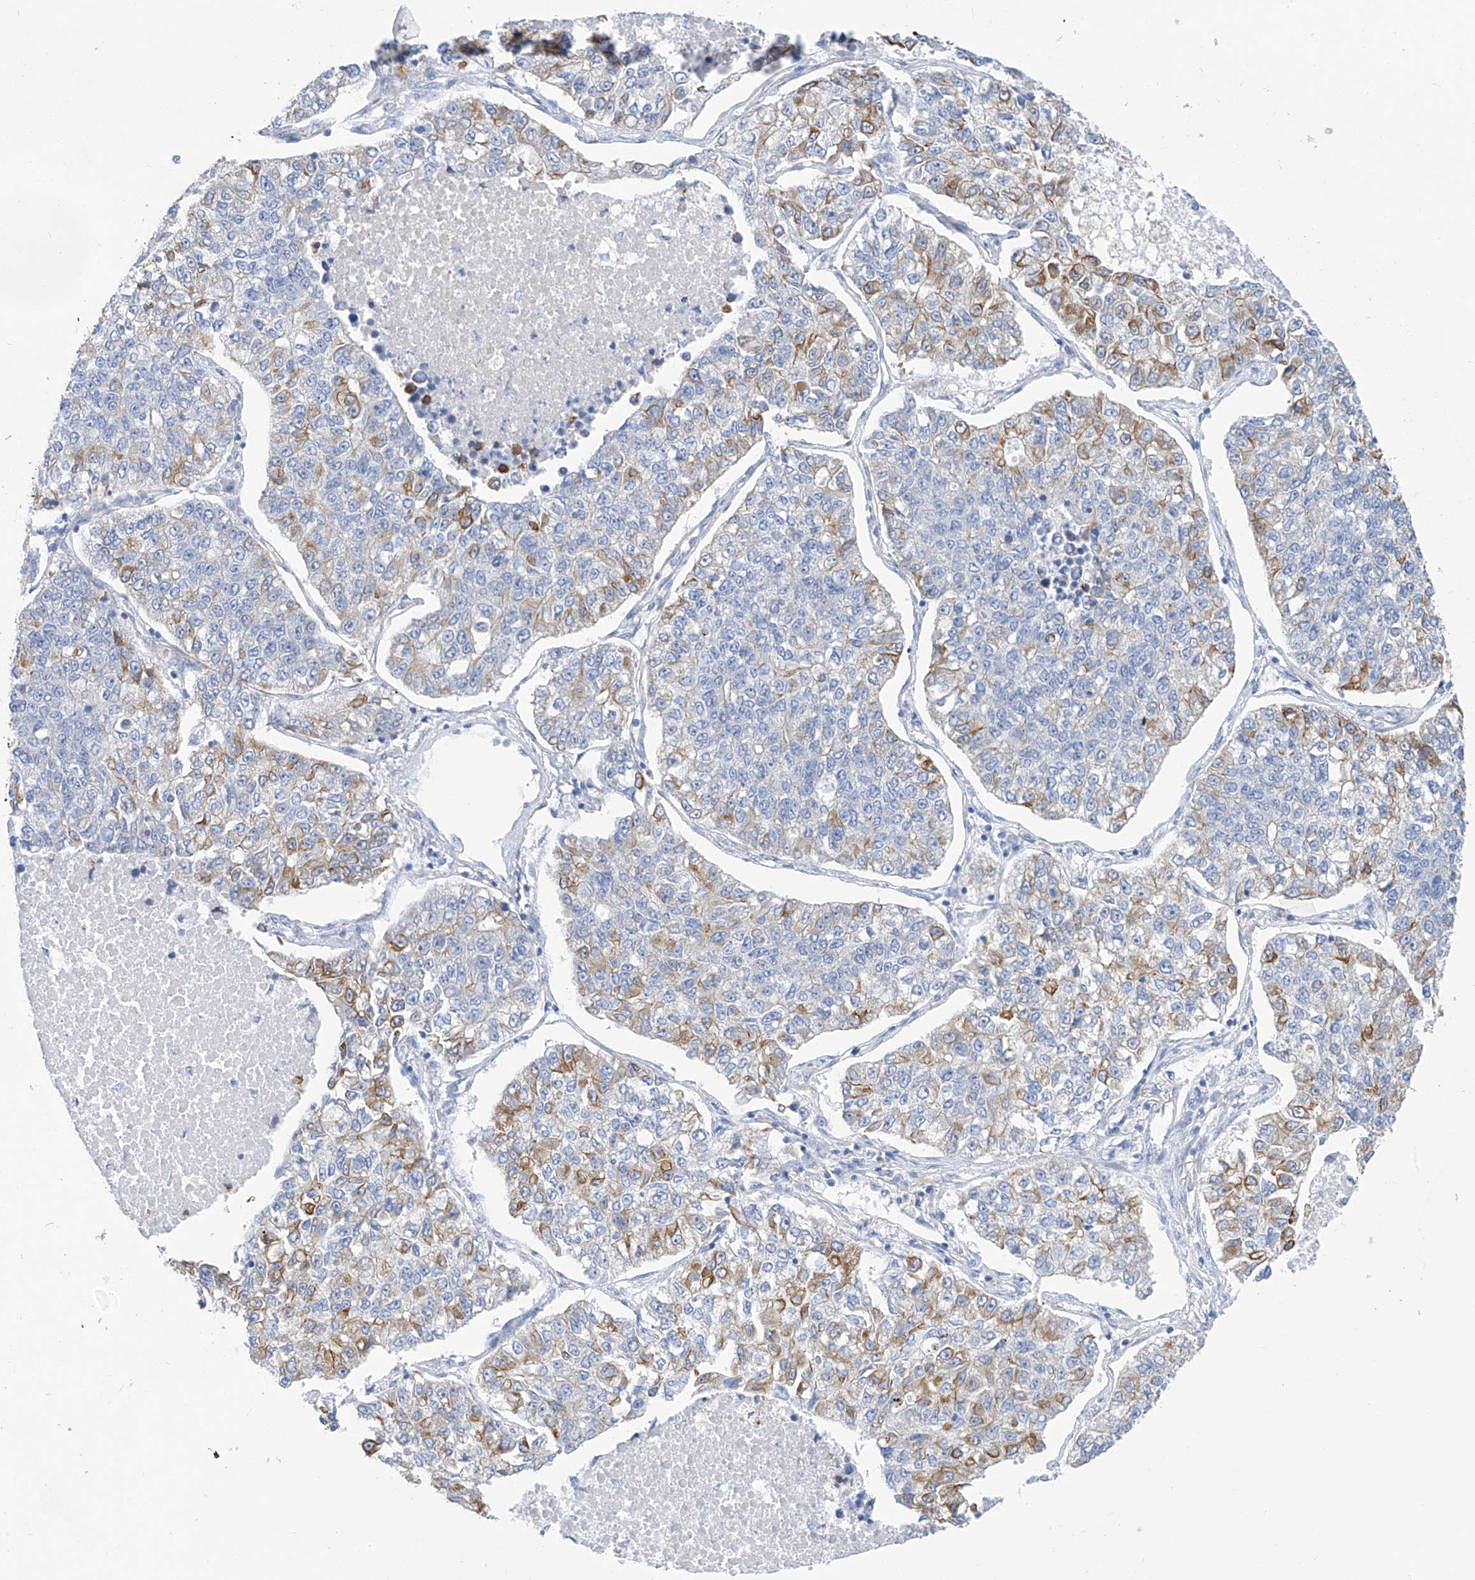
{"staining": {"intensity": "moderate", "quantity": "<25%", "location": "cytoplasmic/membranous"}, "tissue": "lung cancer", "cell_type": "Tumor cells", "image_type": "cancer", "snomed": [{"axis": "morphology", "description": "Adenocarcinoma, NOS"}, {"axis": "topography", "description": "Lung"}], "caption": "Immunohistochemical staining of human adenocarcinoma (lung) exhibits low levels of moderate cytoplasmic/membranous protein staining in approximately <25% of tumor cells.", "gene": "PIK3C2B", "patient": {"sex": "male", "age": 49}}